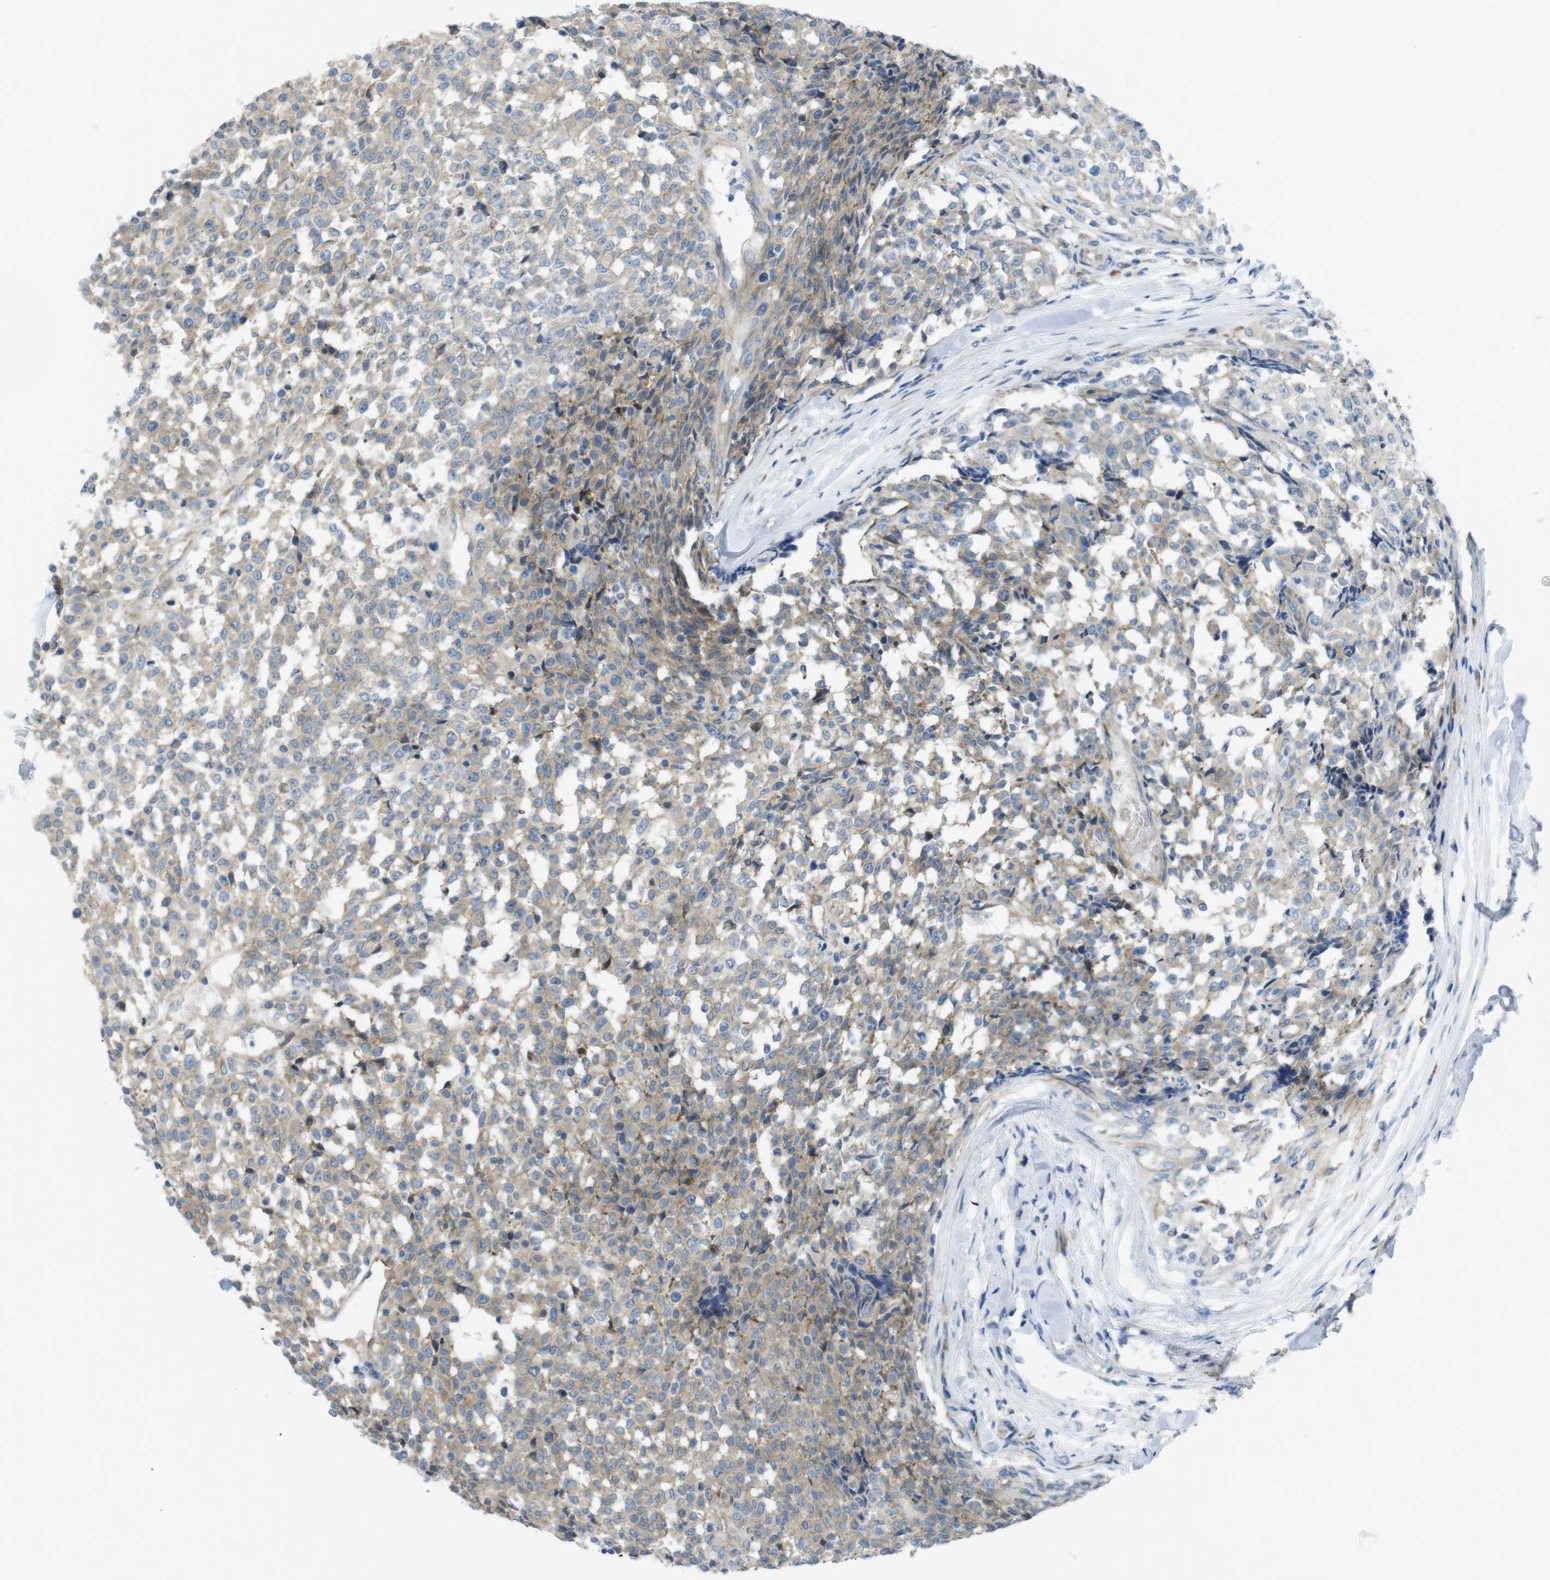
{"staining": {"intensity": "moderate", "quantity": ">75%", "location": "cytoplasmic/membranous"}, "tissue": "testis cancer", "cell_type": "Tumor cells", "image_type": "cancer", "snomed": [{"axis": "morphology", "description": "Seminoma, NOS"}, {"axis": "topography", "description": "Testis"}], "caption": "Testis cancer stained for a protein (brown) demonstrates moderate cytoplasmic/membranous positive expression in about >75% of tumor cells.", "gene": "TMEM234", "patient": {"sex": "male", "age": 59}}